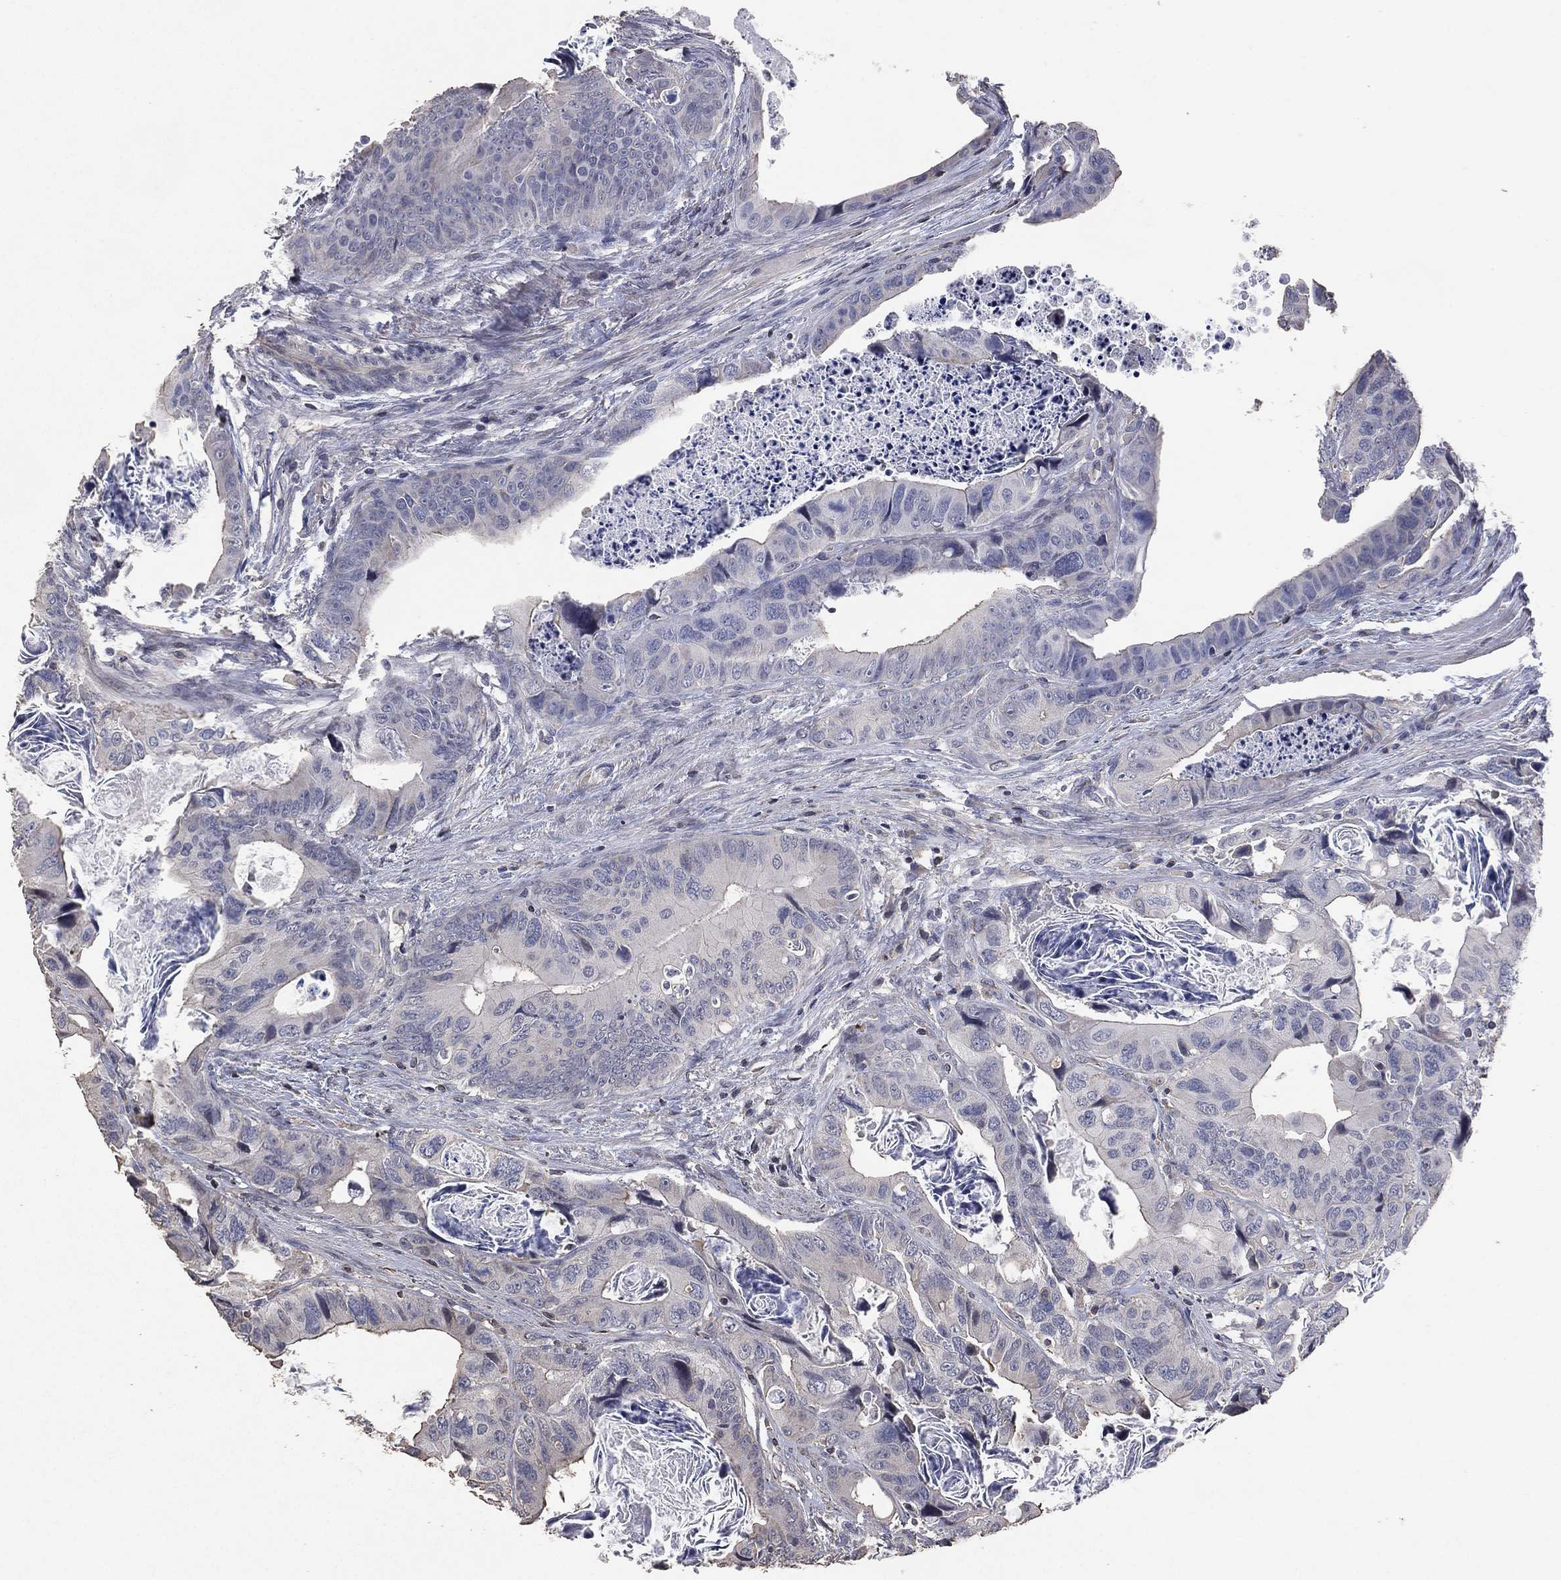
{"staining": {"intensity": "negative", "quantity": "none", "location": "none"}, "tissue": "colorectal cancer", "cell_type": "Tumor cells", "image_type": "cancer", "snomed": [{"axis": "morphology", "description": "Adenocarcinoma, NOS"}, {"axis": "topography", "description": "Rectum"}], "caption": "Immunohistochemical staining of colorectal cancer shows no significant positivity in tumor cells. Brightfield microscopy of immunohistochemistry (IHC) stained with DAB (brown) and hematoxylin (blue), captured at high magnification.", "gene": "ADPRHL1", "patient": {"sex": "male", "age": 64}}